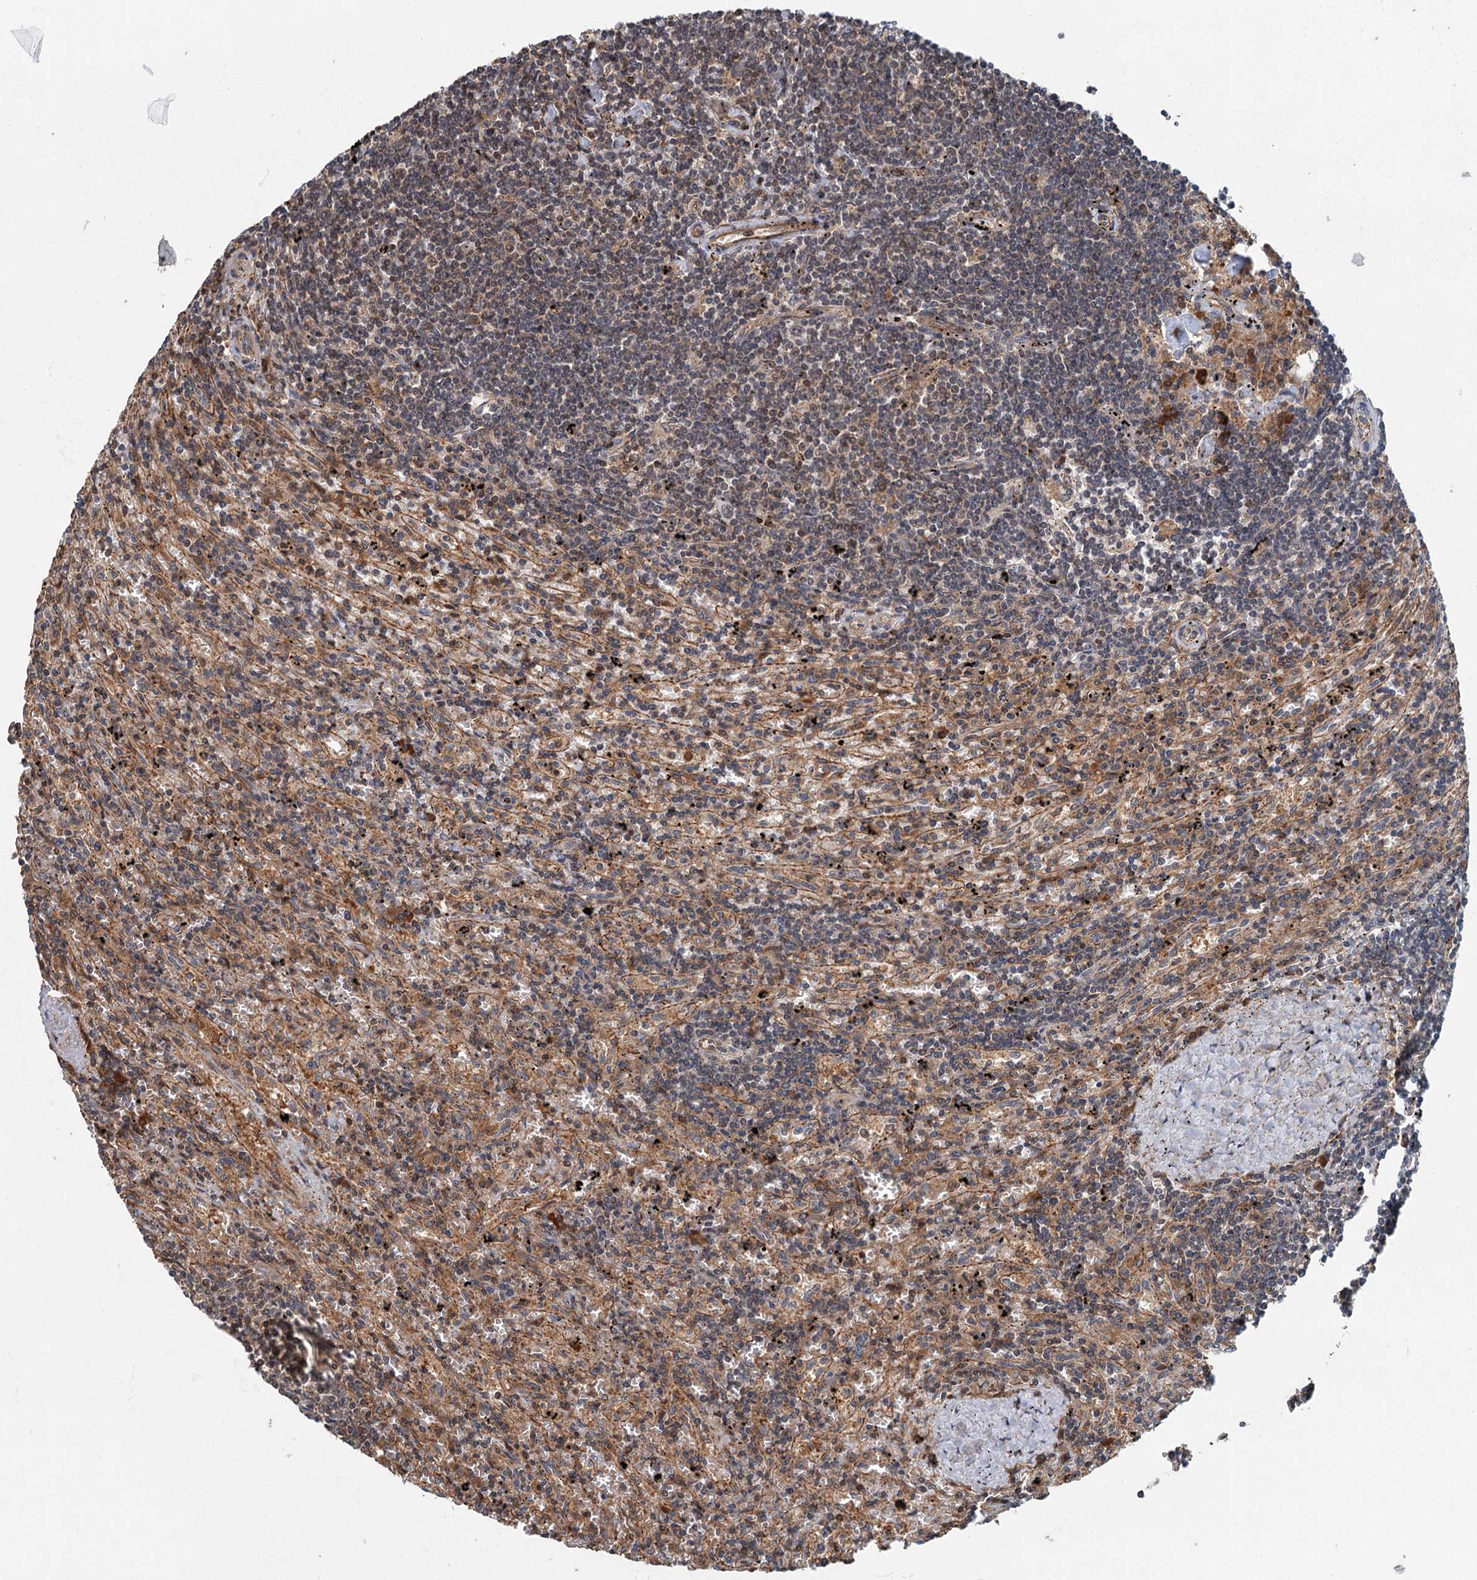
{"staining": {"intensity": "weak", "quantity": "<25%", "location": "cytoplasmic/membranous"}, "tissue": "lymphoma", "cell_type": "Tumor cells", "image_type": "cancer", "snomed": [{"axis": "morphology", "description": "Malignant lymphoma, non-Hodgkin's type, Low grade"}, {"axis": "topography", "description": "Spleen"}], "caption": "Lymphoma was stained to show a protein in brown. There is no significant expression in tumor cells.", "gene": "ZNF527", "patient": {"sex": "male", "age": 76}}